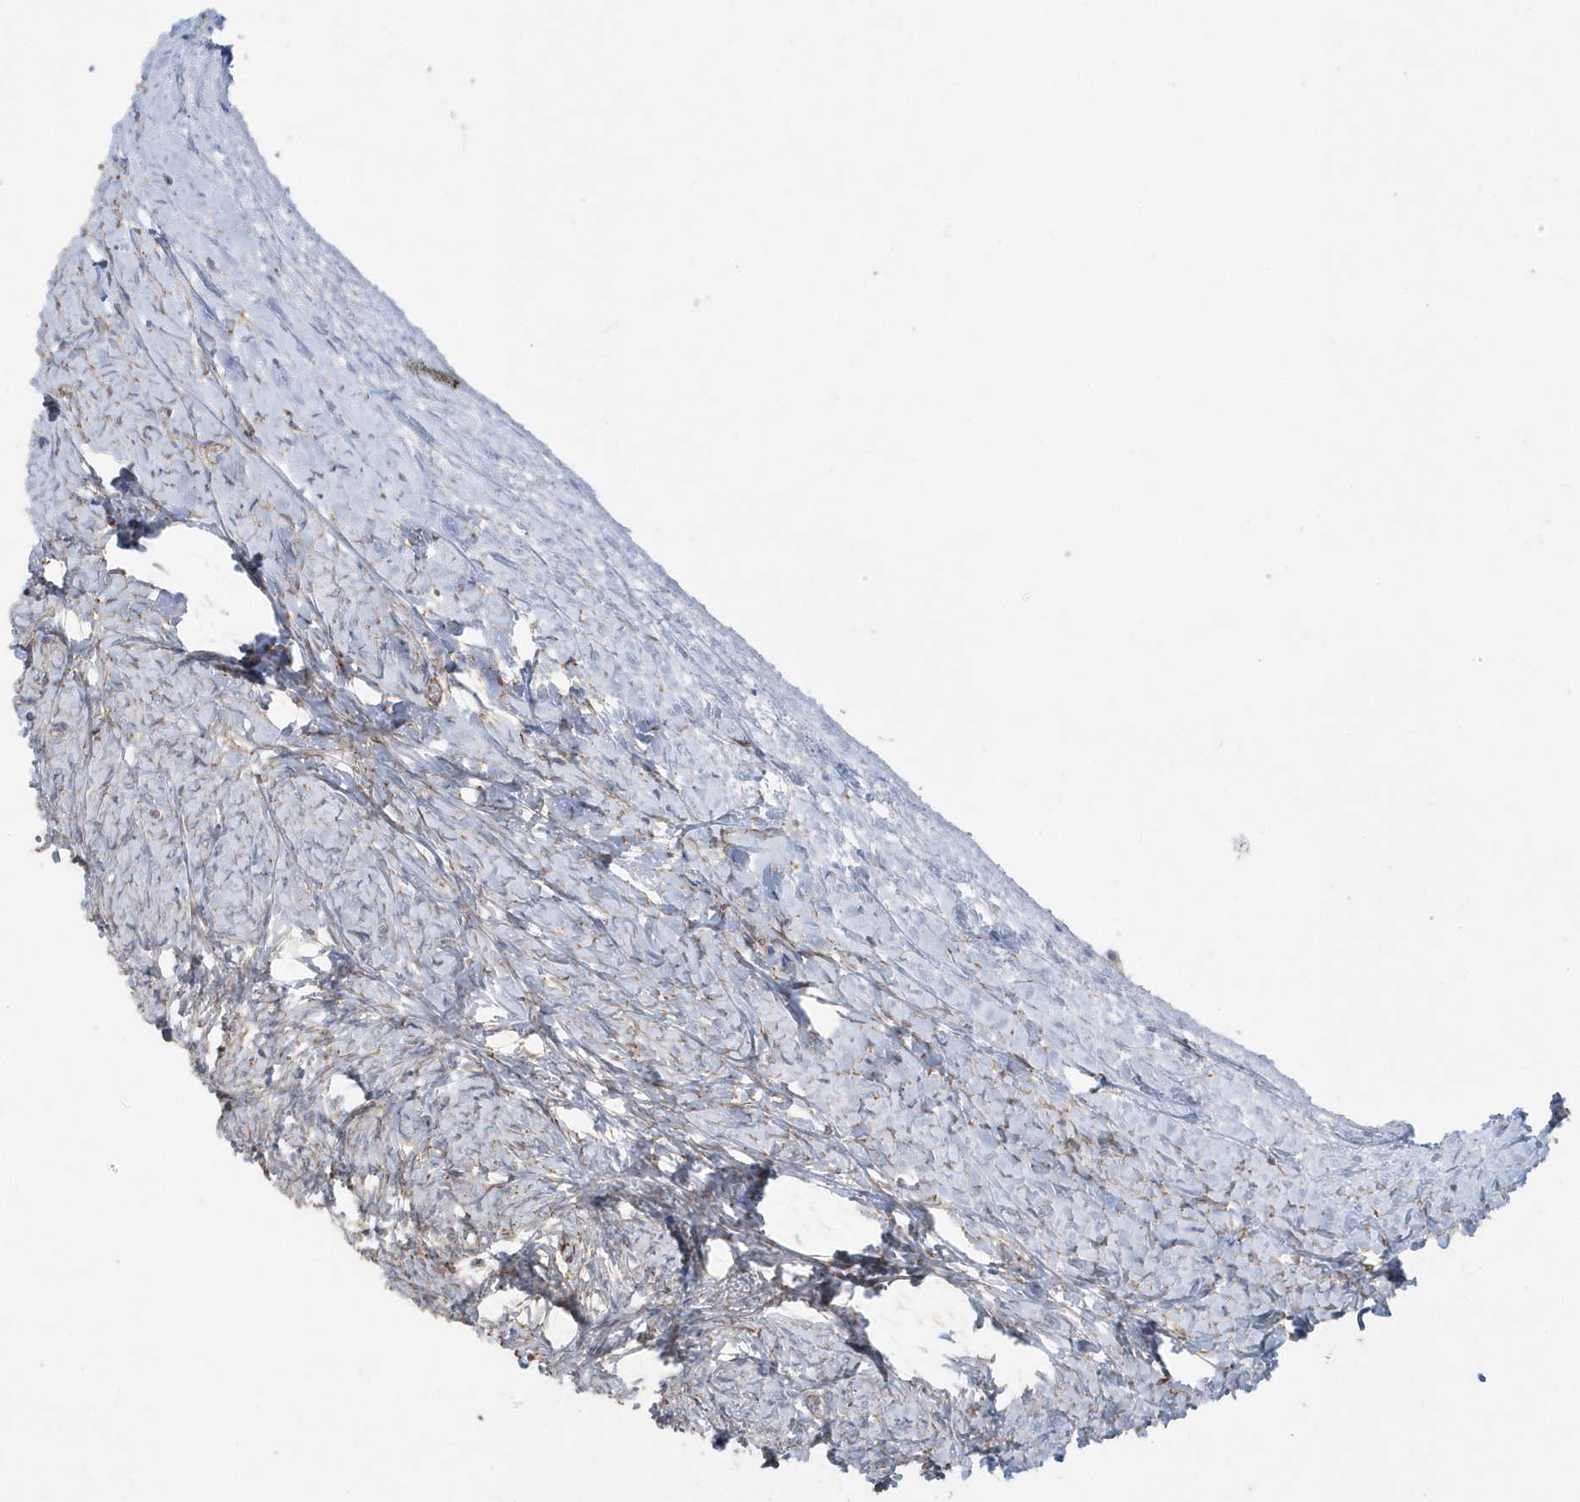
{"staining": {"intensity": "moderate", "quantity": ">75%", "location": "cytoplasmic/membranous"}, "tissue": "ovary", "cell_type": "Ovarian stroma cells", "image_type": "normal", "snomed": [{"axis": "morphology", "description": "Normal tissue, NOS"}, {"axis": "morphology", "description": "Developmental malformation"}, {"axis": "topography", "description": "Ovary"}], "caption": "Immunohistochemistry (IHC) (DAB (3,3'-diaminobenzidine)) staining of normal human ovary reveals moderate cytoplasmic/membranous protein positivity in about >75% of ovarian stroma cells.", "gene": "RAB17", "patient": {"sex": "female", "age": 39}}